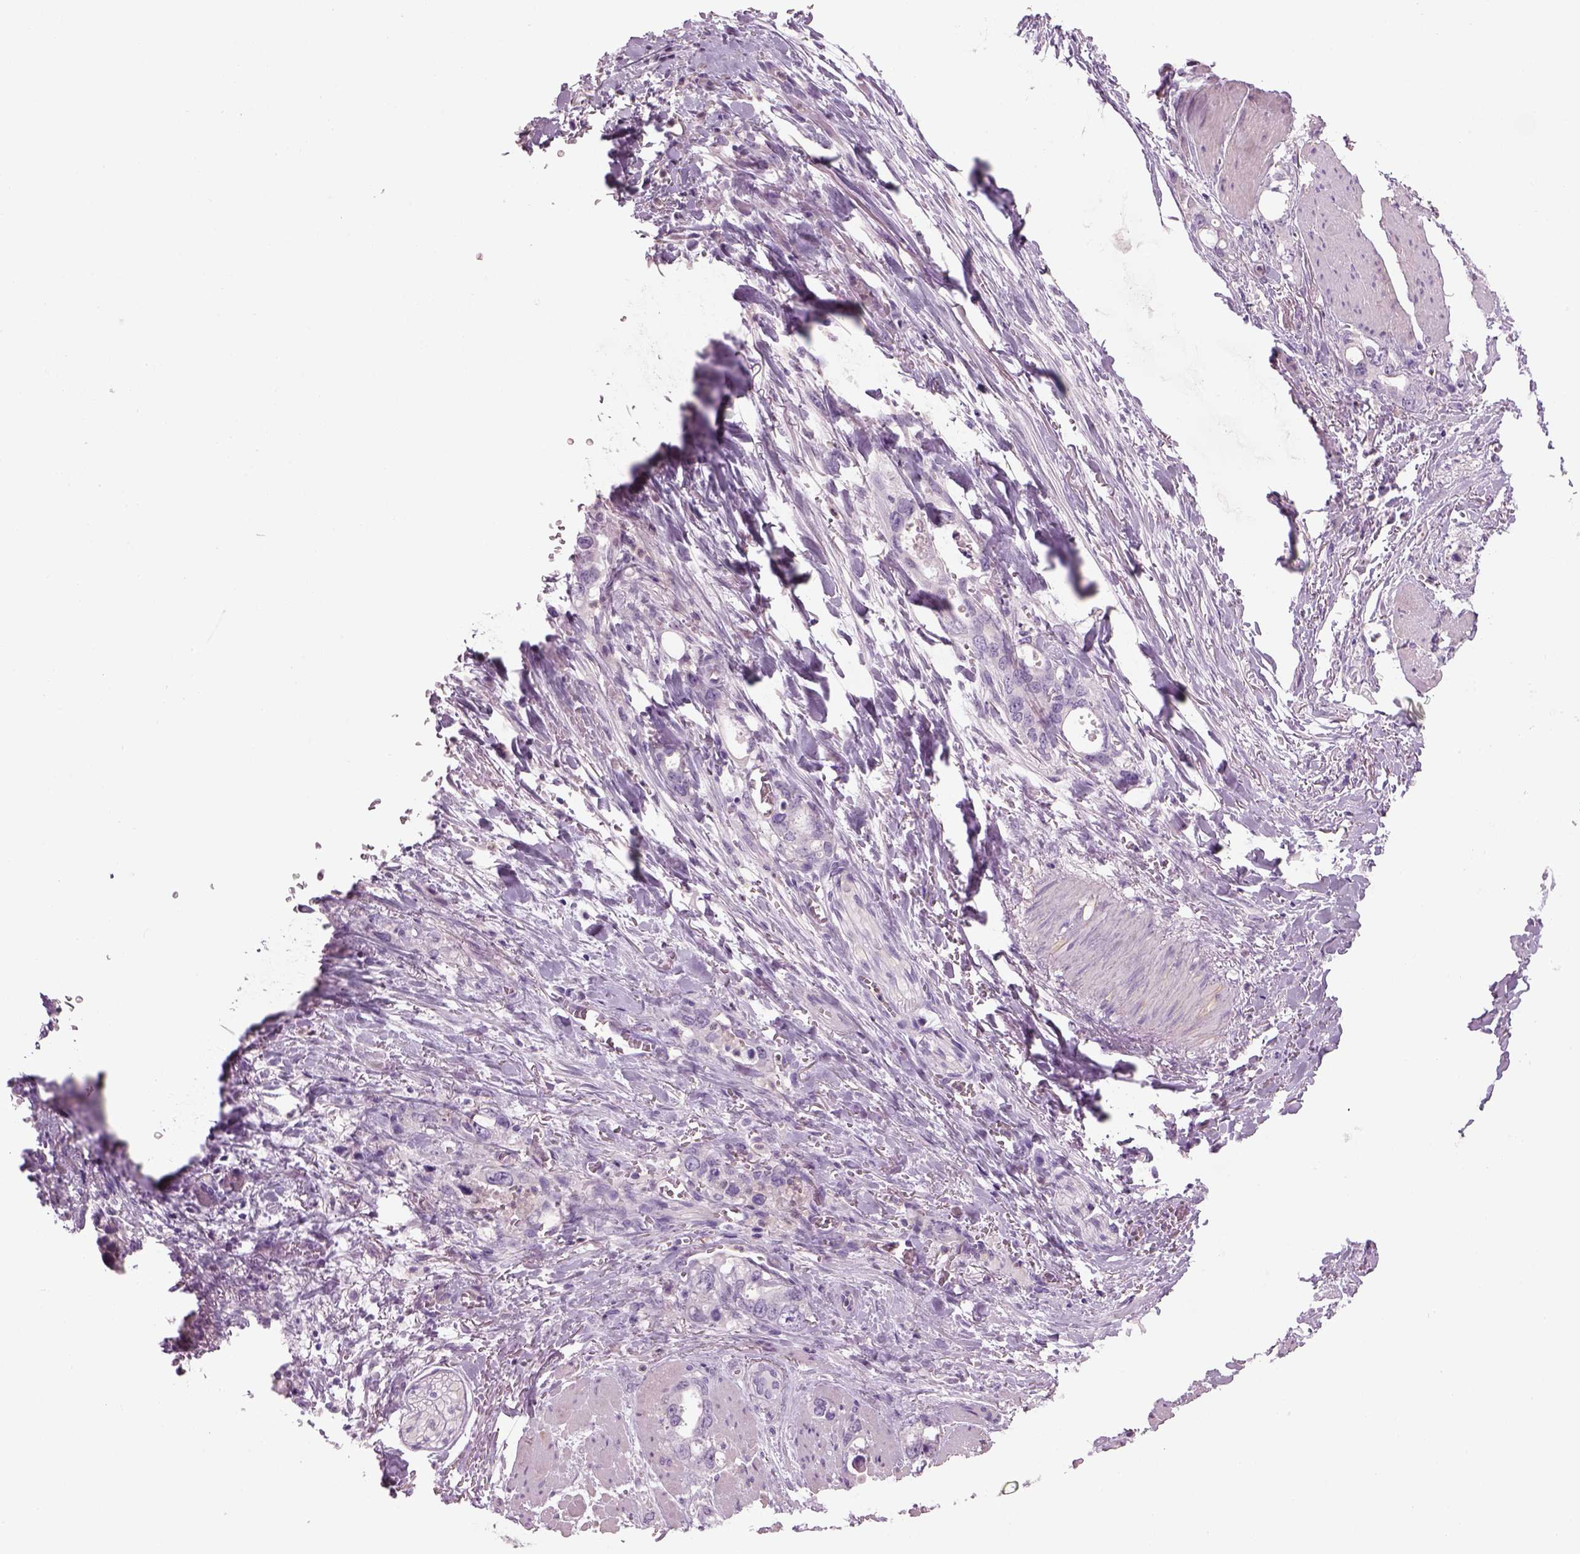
{"staining": {"intensity": "negative", "quantity": "none", "location": "none"}, "tissue": "stomach cancer", "cell_type": "Tumor cells", "image_type": "cancer", "snomed": [{"axis": "morphology", "description": "Normal tissue, NOS"}, {"axis": "morphology", "description": "Adenocarcinoma, NOS"}, {"axis": "topography", "description": "Esophagus"}, {"axis": "topography", "description": "Stomach, upper"}], "caption": "This is a image of immunohistochemistry (IHC) staining of stomach cancer, which shows no positivity in tumor cells.", "gene": "MDH1B", "patient": {"sex": "male", "age": 74}}